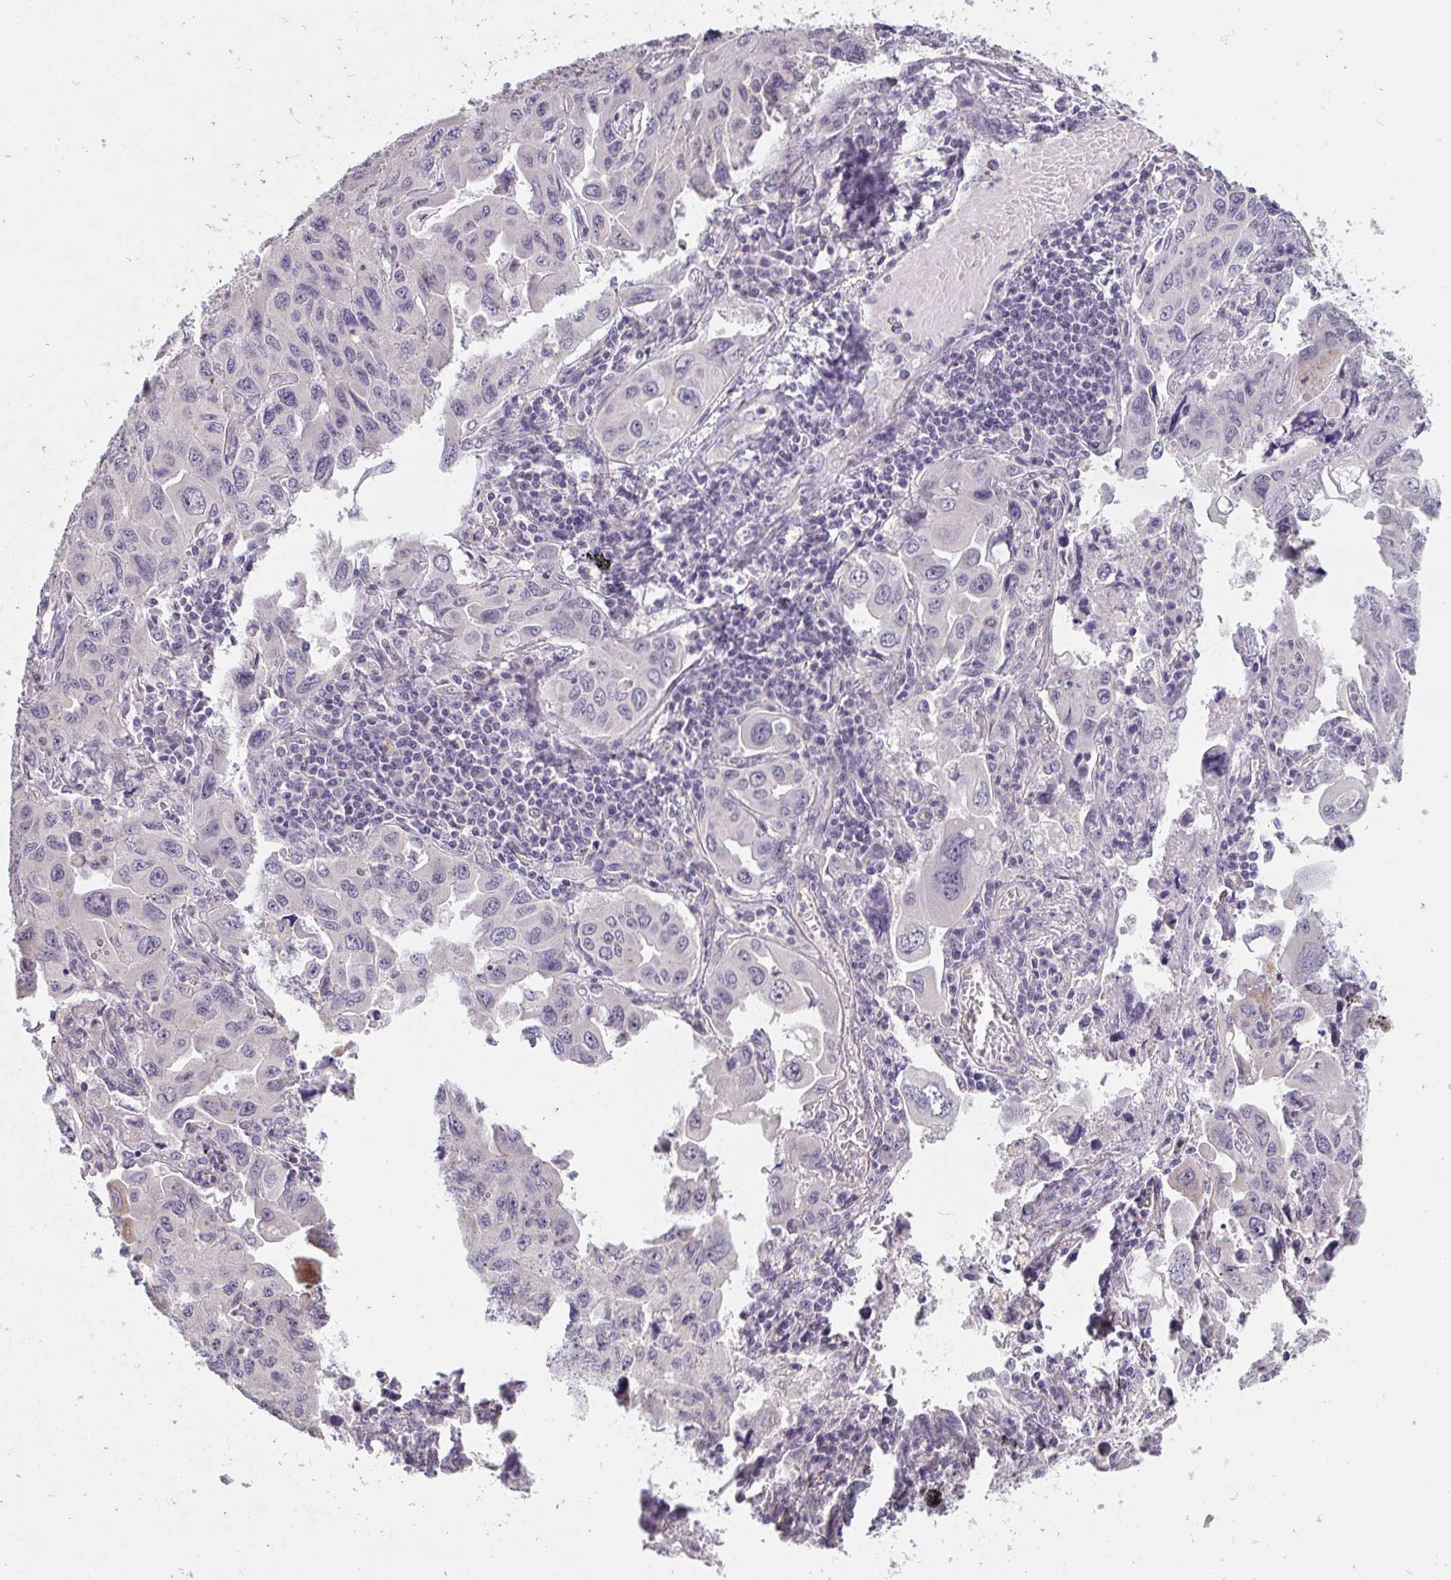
{"staining": {"intensity": "negative", "quantity": "none", "location": "none"}, "tissue": "lung cancer", "cell_type": "Tumor cells", "image_type": "cancer", "snomed": [{"axis": "morphology", "description": "Adenocarcinoma, NOS"}, {"axis": "topography", "description": "Lung"}], "caption": "The photomicrograph reveals no staining of tumor cells in lung cancer.", "gene": "TMEM219", "patient": {"sex": "male", "age": 64}}